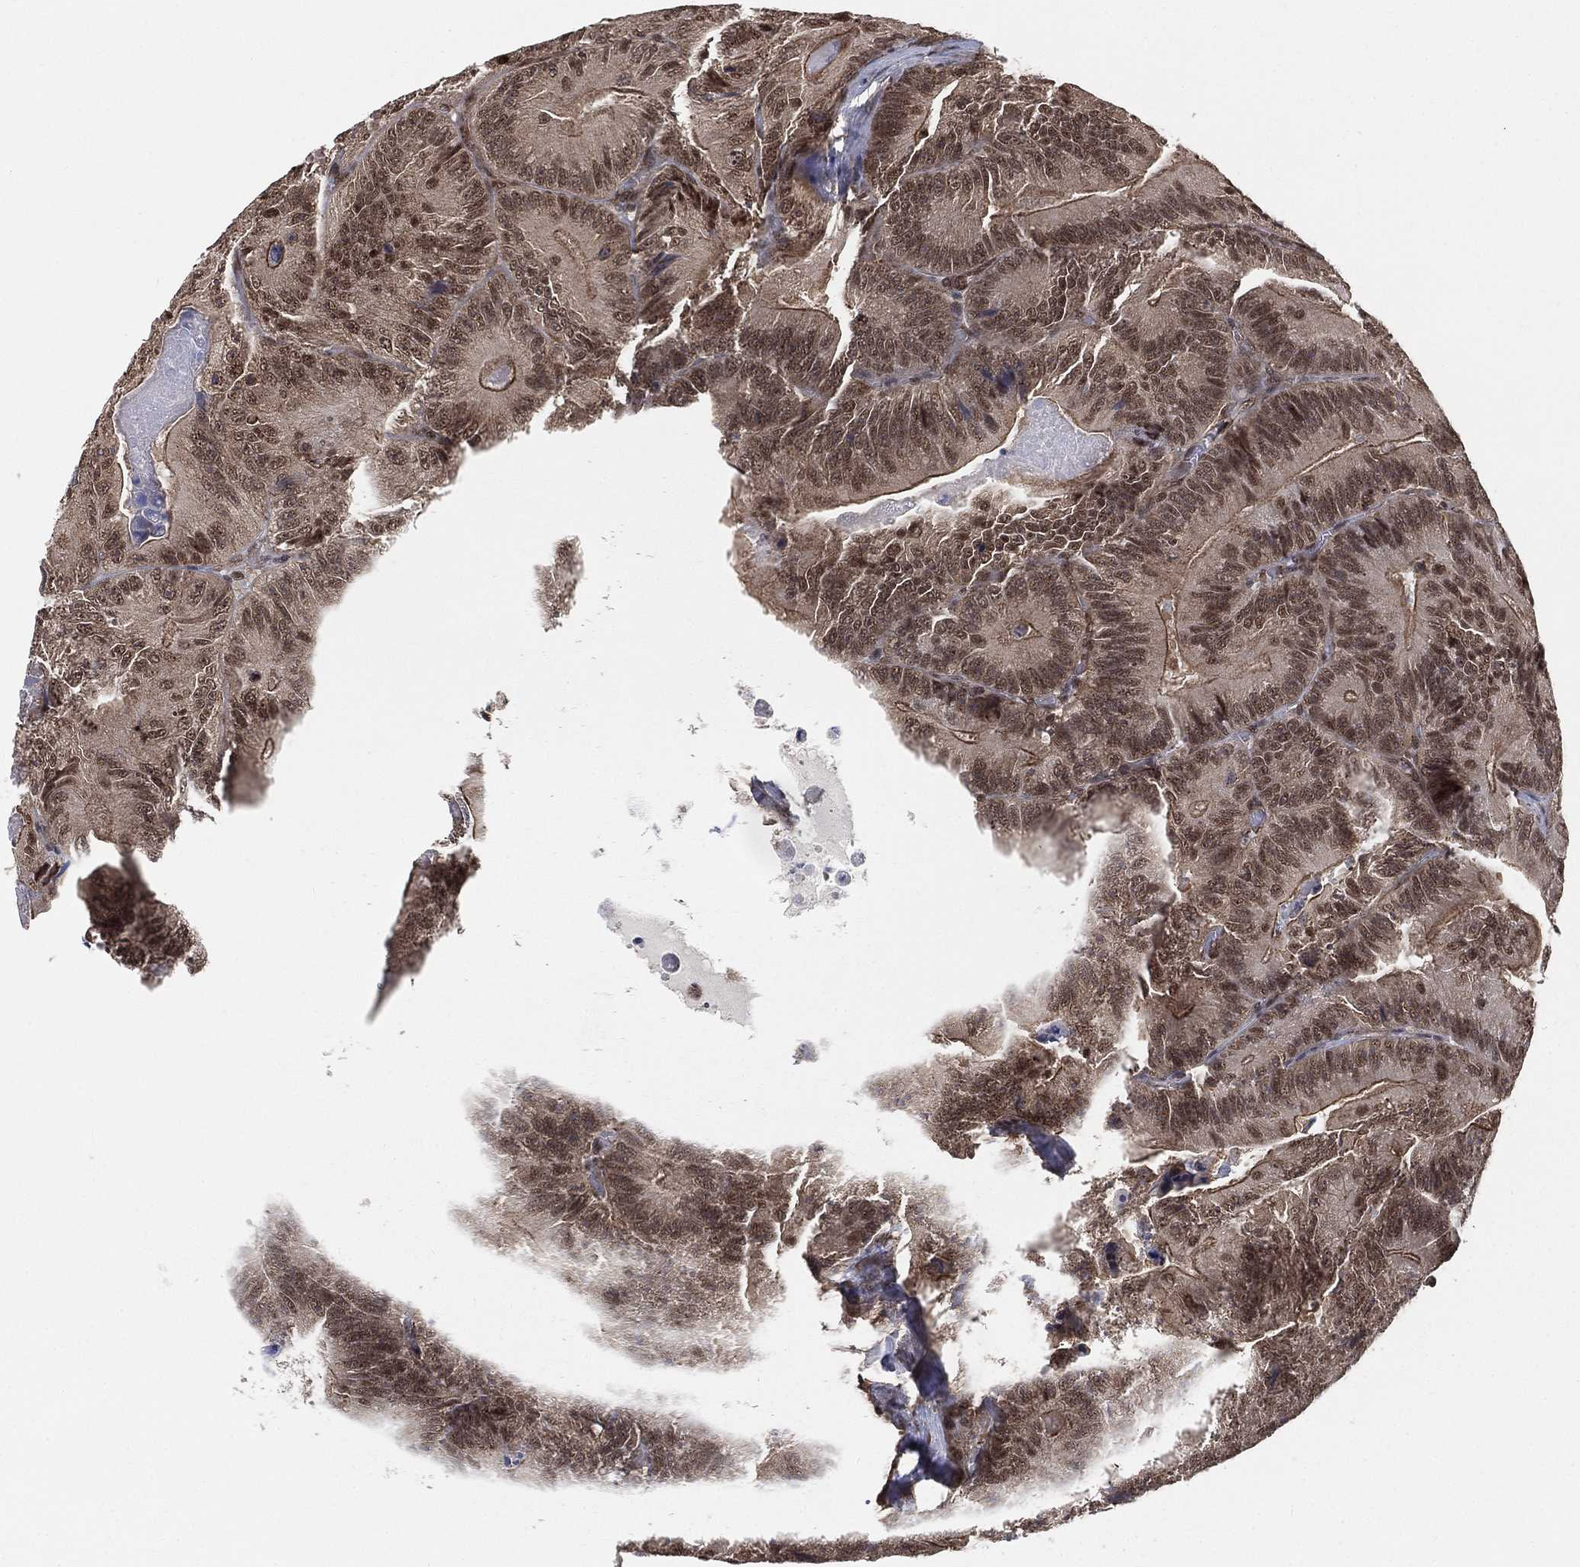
{"staining": {"intensity": "strong", "quantity": "25%-75%", "location": "cytoplasmic/membranous,nuclear"}, "tissue": "colorectal cancer", "cell_type": "Tumor cells", "image_type": "cancer", "snomed": [{"axis": "morphology", "description": "Adenocarcinoma, NOS"}, {"axis": "topography", "description": "Colon"}], "caption": "Protein positivity by IHC shows strong cytoplasmic/membranous and nuclear expression in approximately 25%-75% of tumor cells in adenocarcinoma (colorectal).", "gene": "RSRC2", "patient": {"sex": "female", "age": 86}}